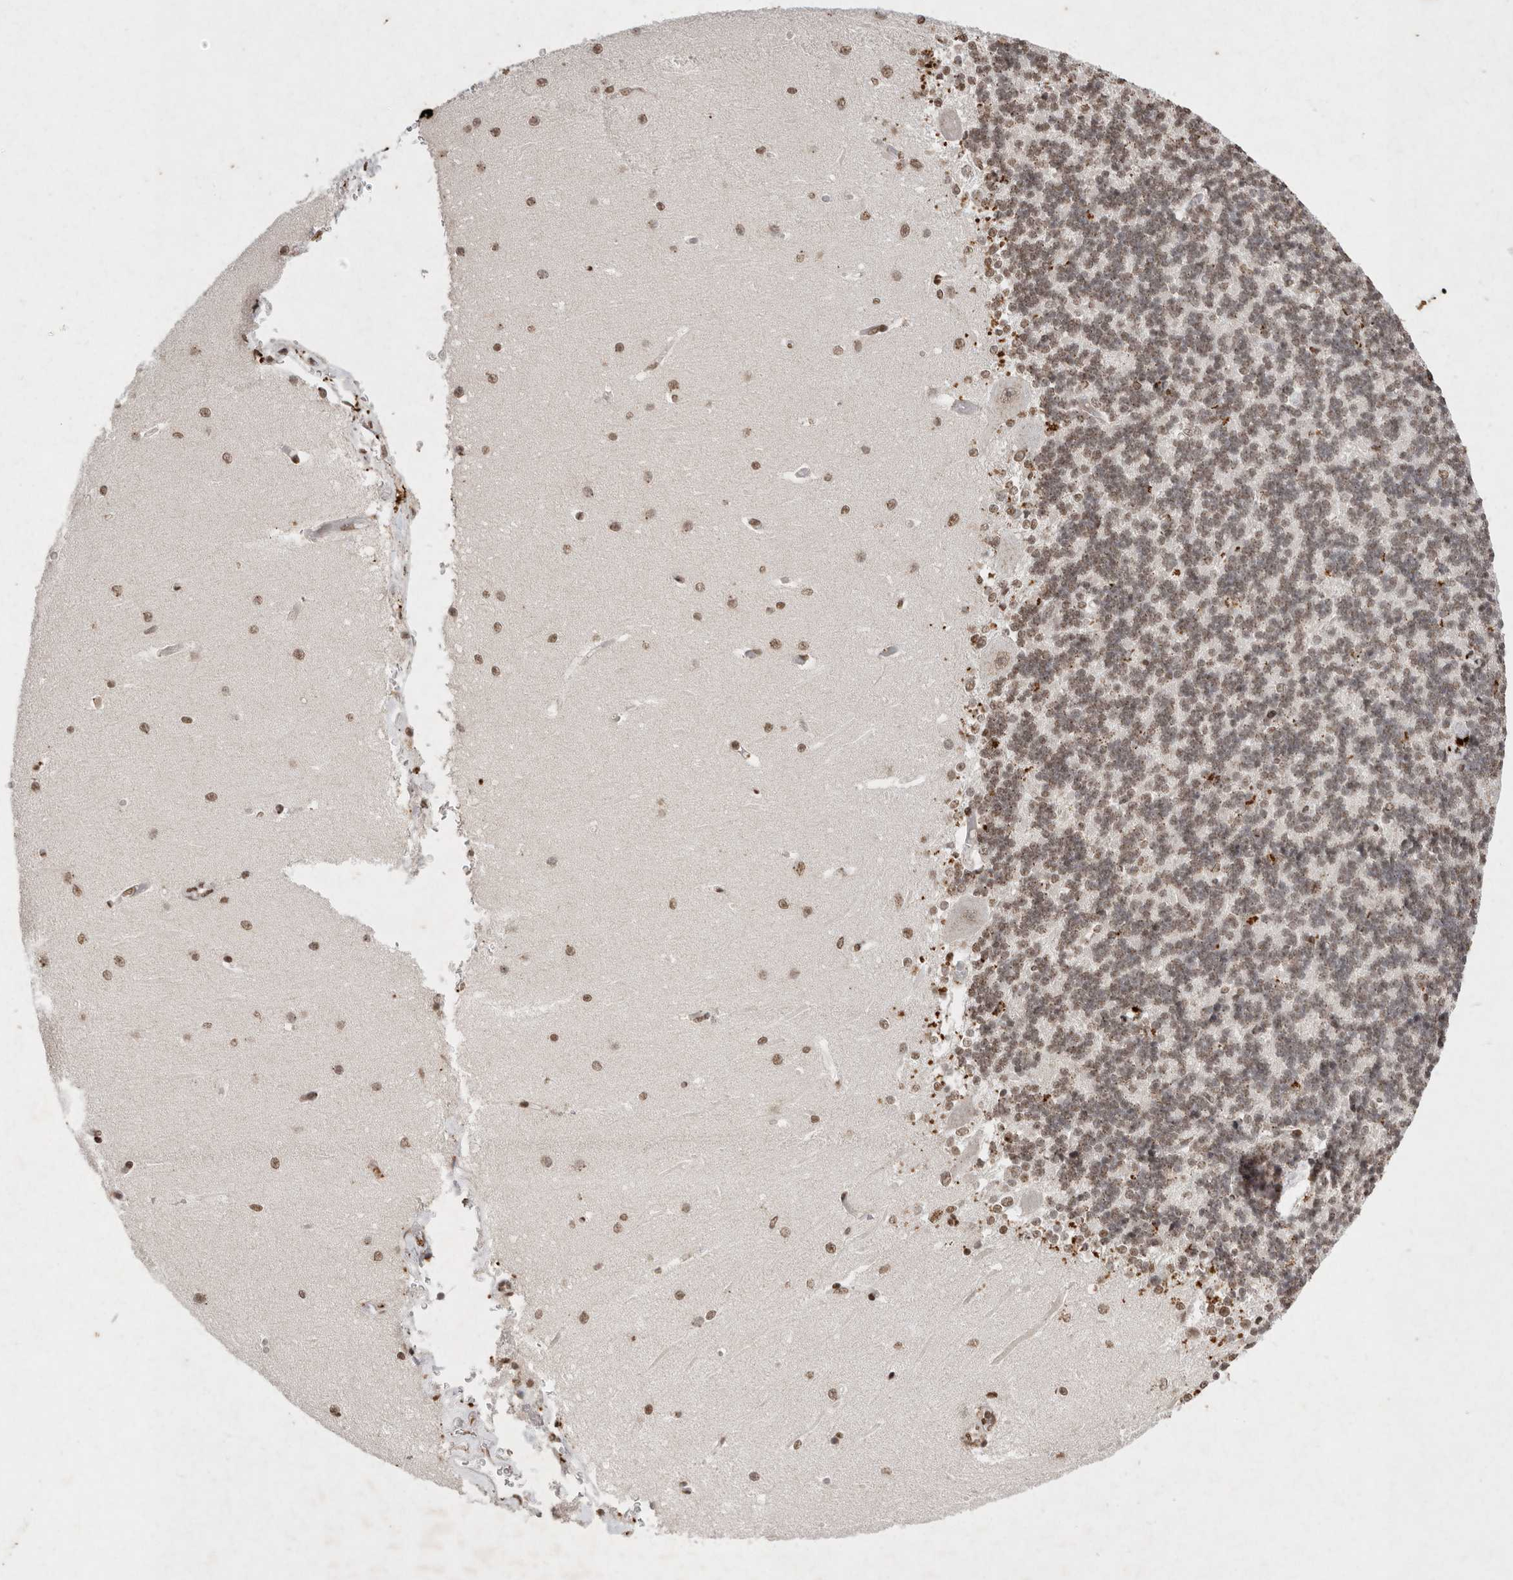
{"staining": {"intensity": "moderate", "quantity": "25%-75%", "location": "nuclear"}, "tissue": "cerebellum", "cell_type": "Cells in granular layer", "image_type": "normal", "snomed": [{"axis": "morphology", "description": "Normal tissue, NOS"}, {"axis": "topography", "description": "Cerebellum"}], "caption": "Protein expression analysis of benign human cerebellum reveals moderate nuclear staining in about 25%-75% of cells in granular layer.", "gene": "NKX3", "patient": {"sex": "male", "age": 37}}